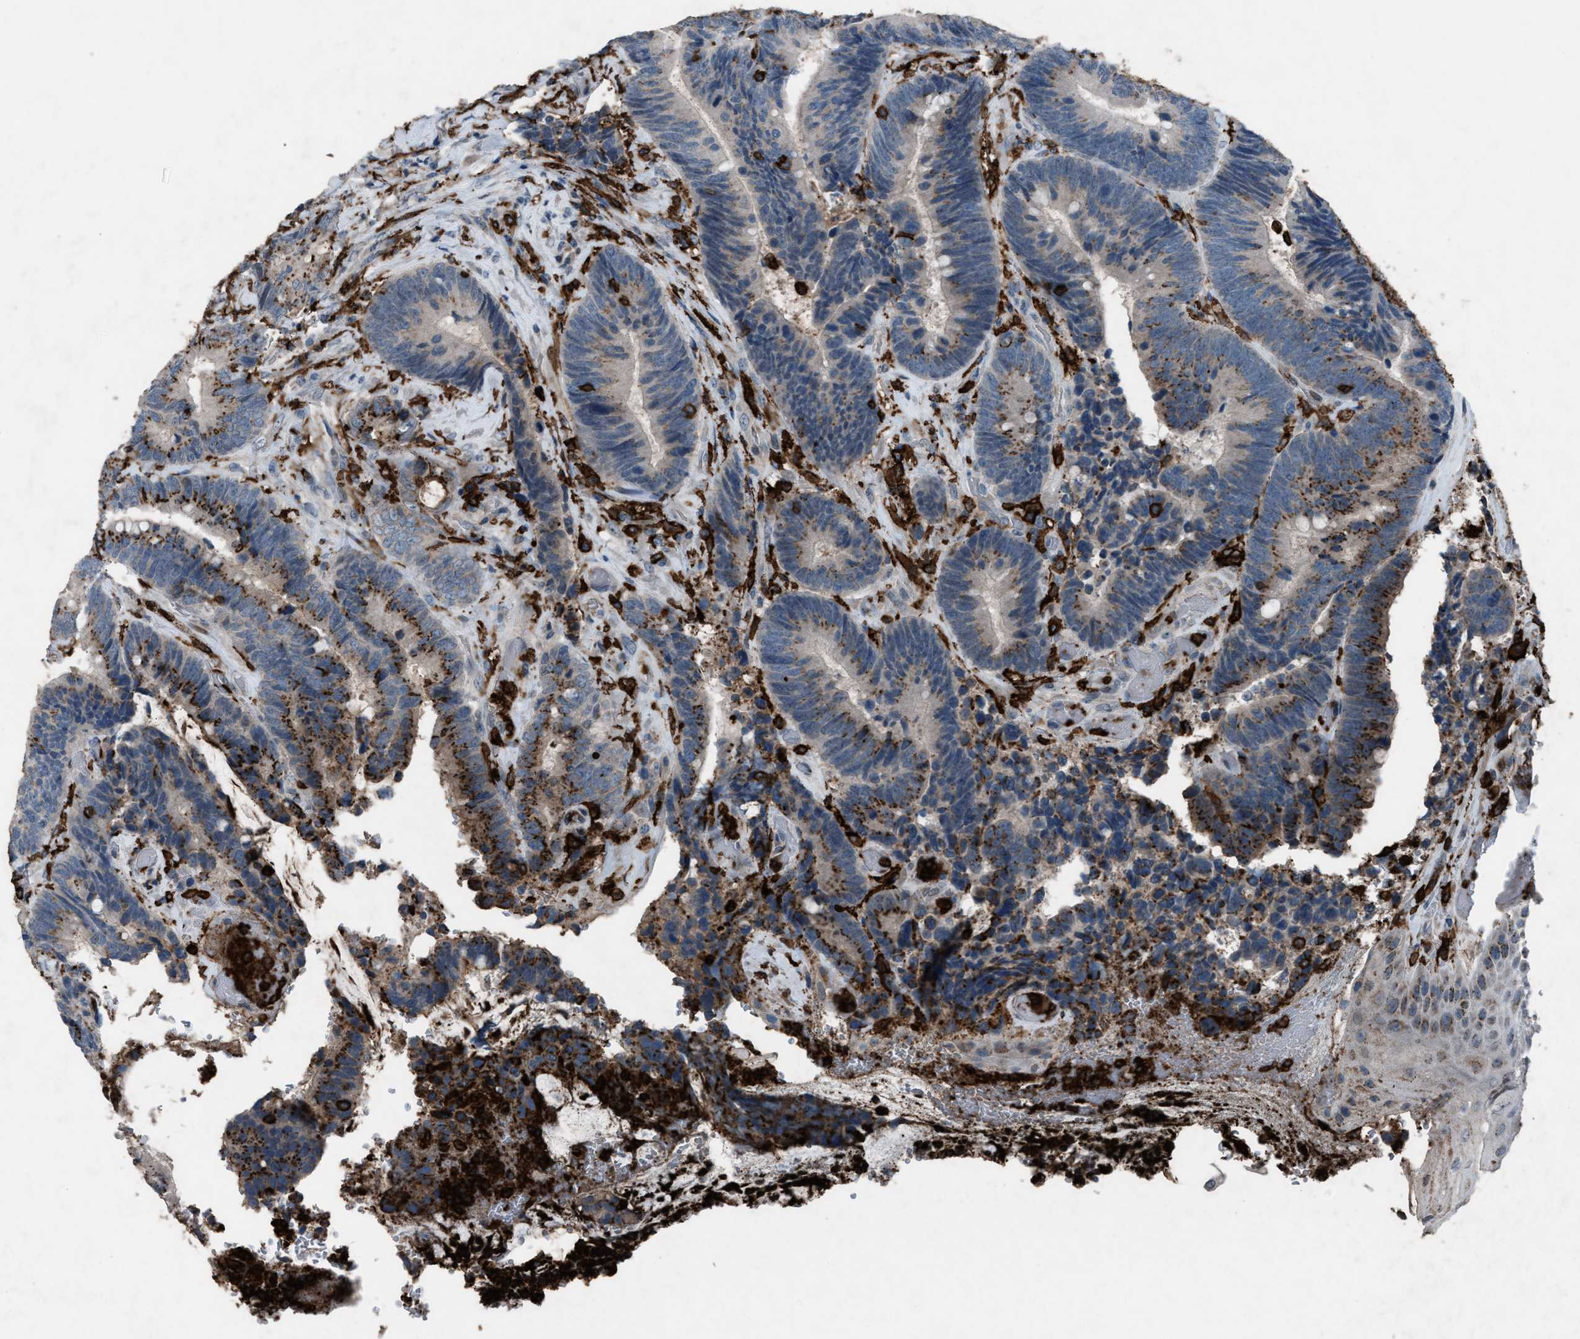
{"staining": {"intensity": "moderate", "quantity": "25%-75%", "location": "cytoplasmic/membranous"}, "tissue": "colorectal cancer", "cell_type": "Tumor cells", "image_type": "cancer", "snomed": [{"axis": "morphology", "description": "Adenocarcinoma, NOS"}, {"axis": "topography", "description": "Rectum"}, {"axis": "topography", "description": "Anal"}], "caption": "A high-resolution histopathology image shows immunohistochemistry (IHC) staining of colorectal cancer (adenocarcinoma), which reveals moderate cytoplasmic/membranous expression in about 25%-75% of tumor cells.", "gene": "FCER1G", "patient": {"sex": "female", "age": 89}}